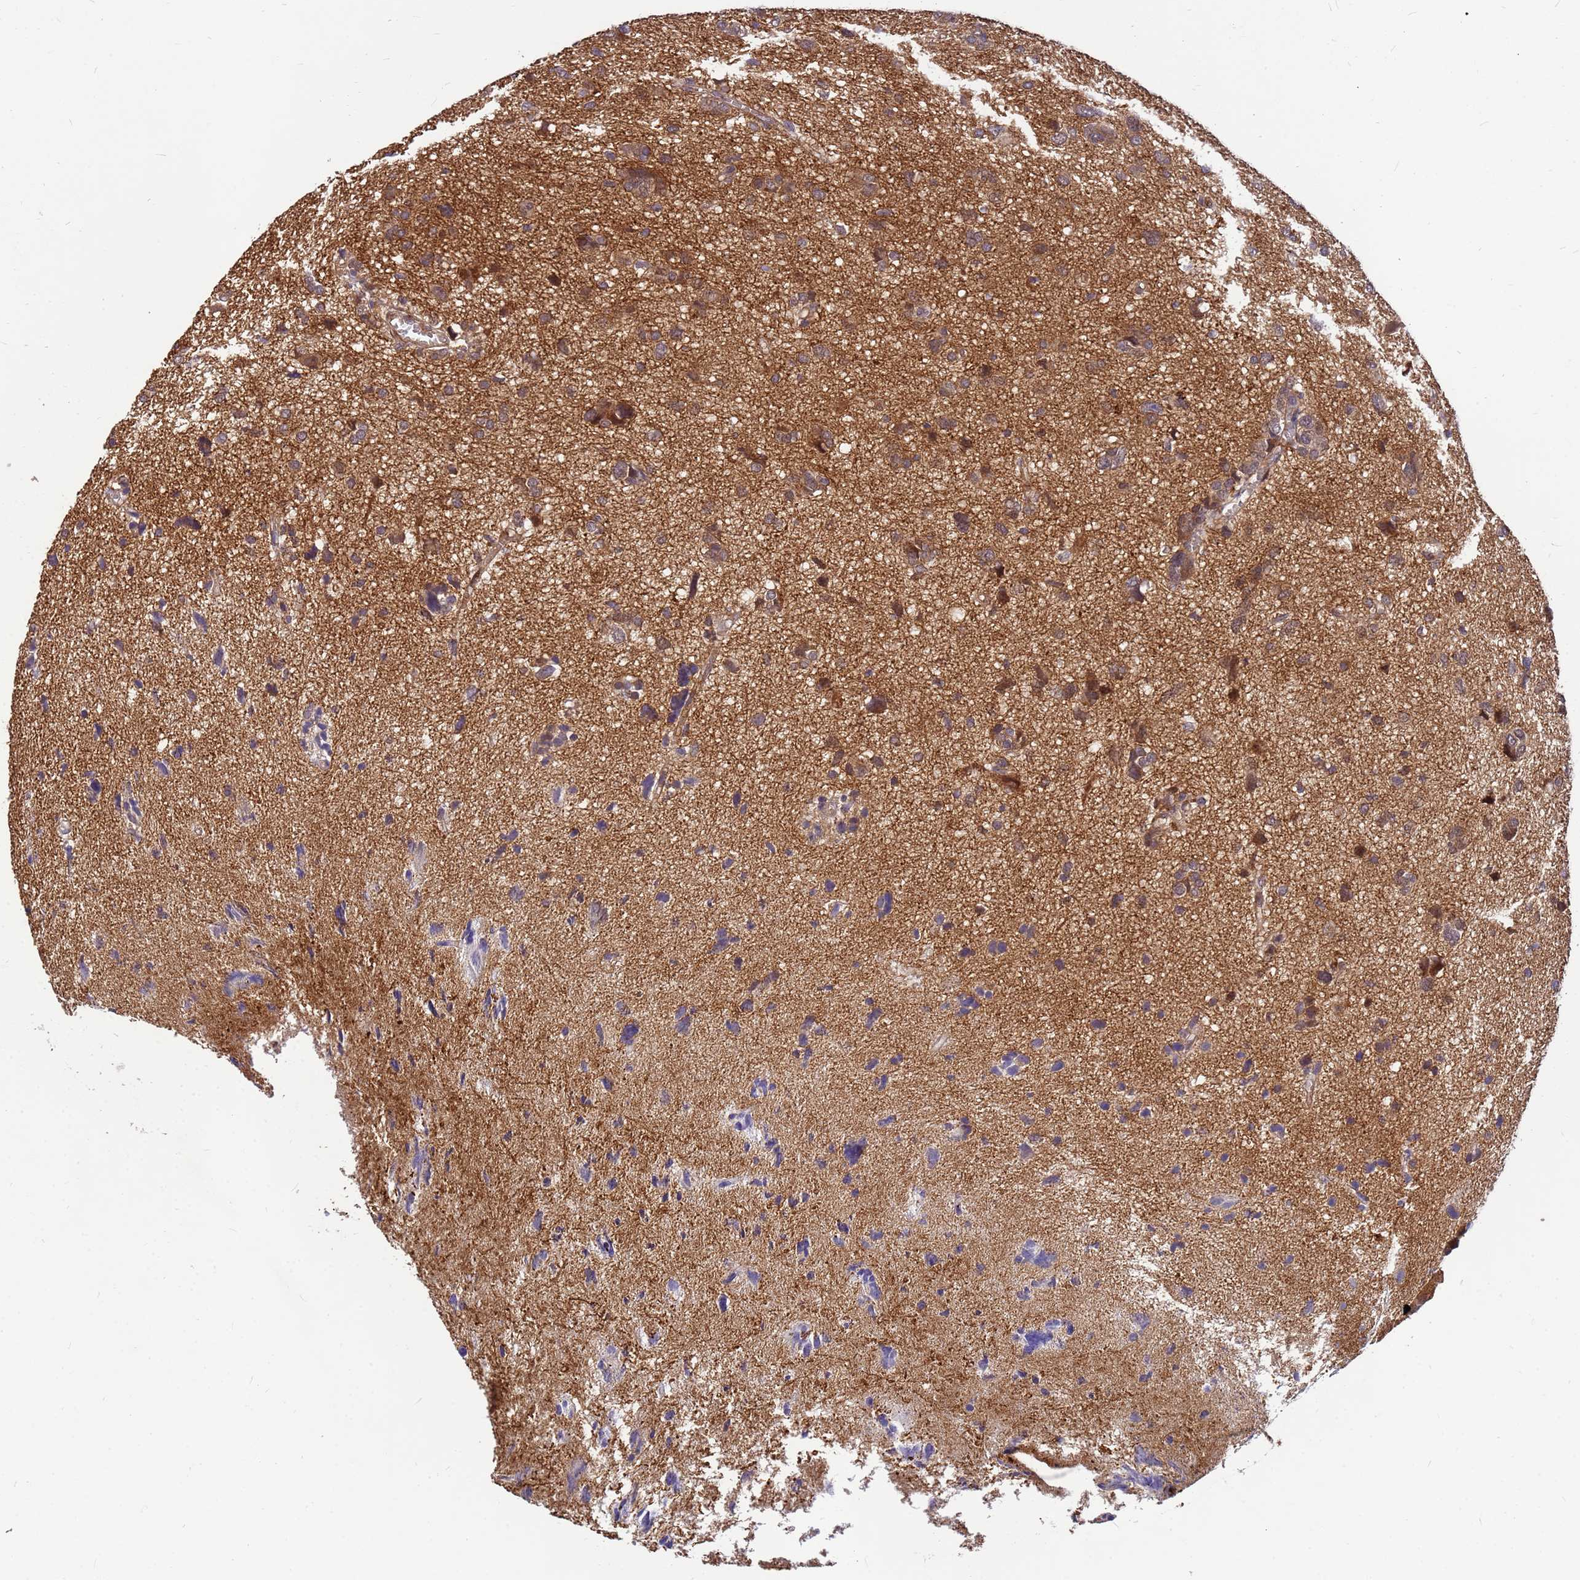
{"staining": {"intensity": "moderate", "quantity": ">75%", "location": "cytoplasmic/membranous"}, "tissue": "glioma", "cell_type": "Tumor cells", "image_type": "cancer", "snomed": [{"axis": "morphology", "description": "Glioma, malignant, High grade"}, {"axis": "topography", "description": "Brain"}], "caption": "Tumor cells display moderate cytoplasmic/membranous positivity in approximately >75% of cells in glioma.", "gene": "DUS4L", "patient": {"sex": "female", "age": 59}}